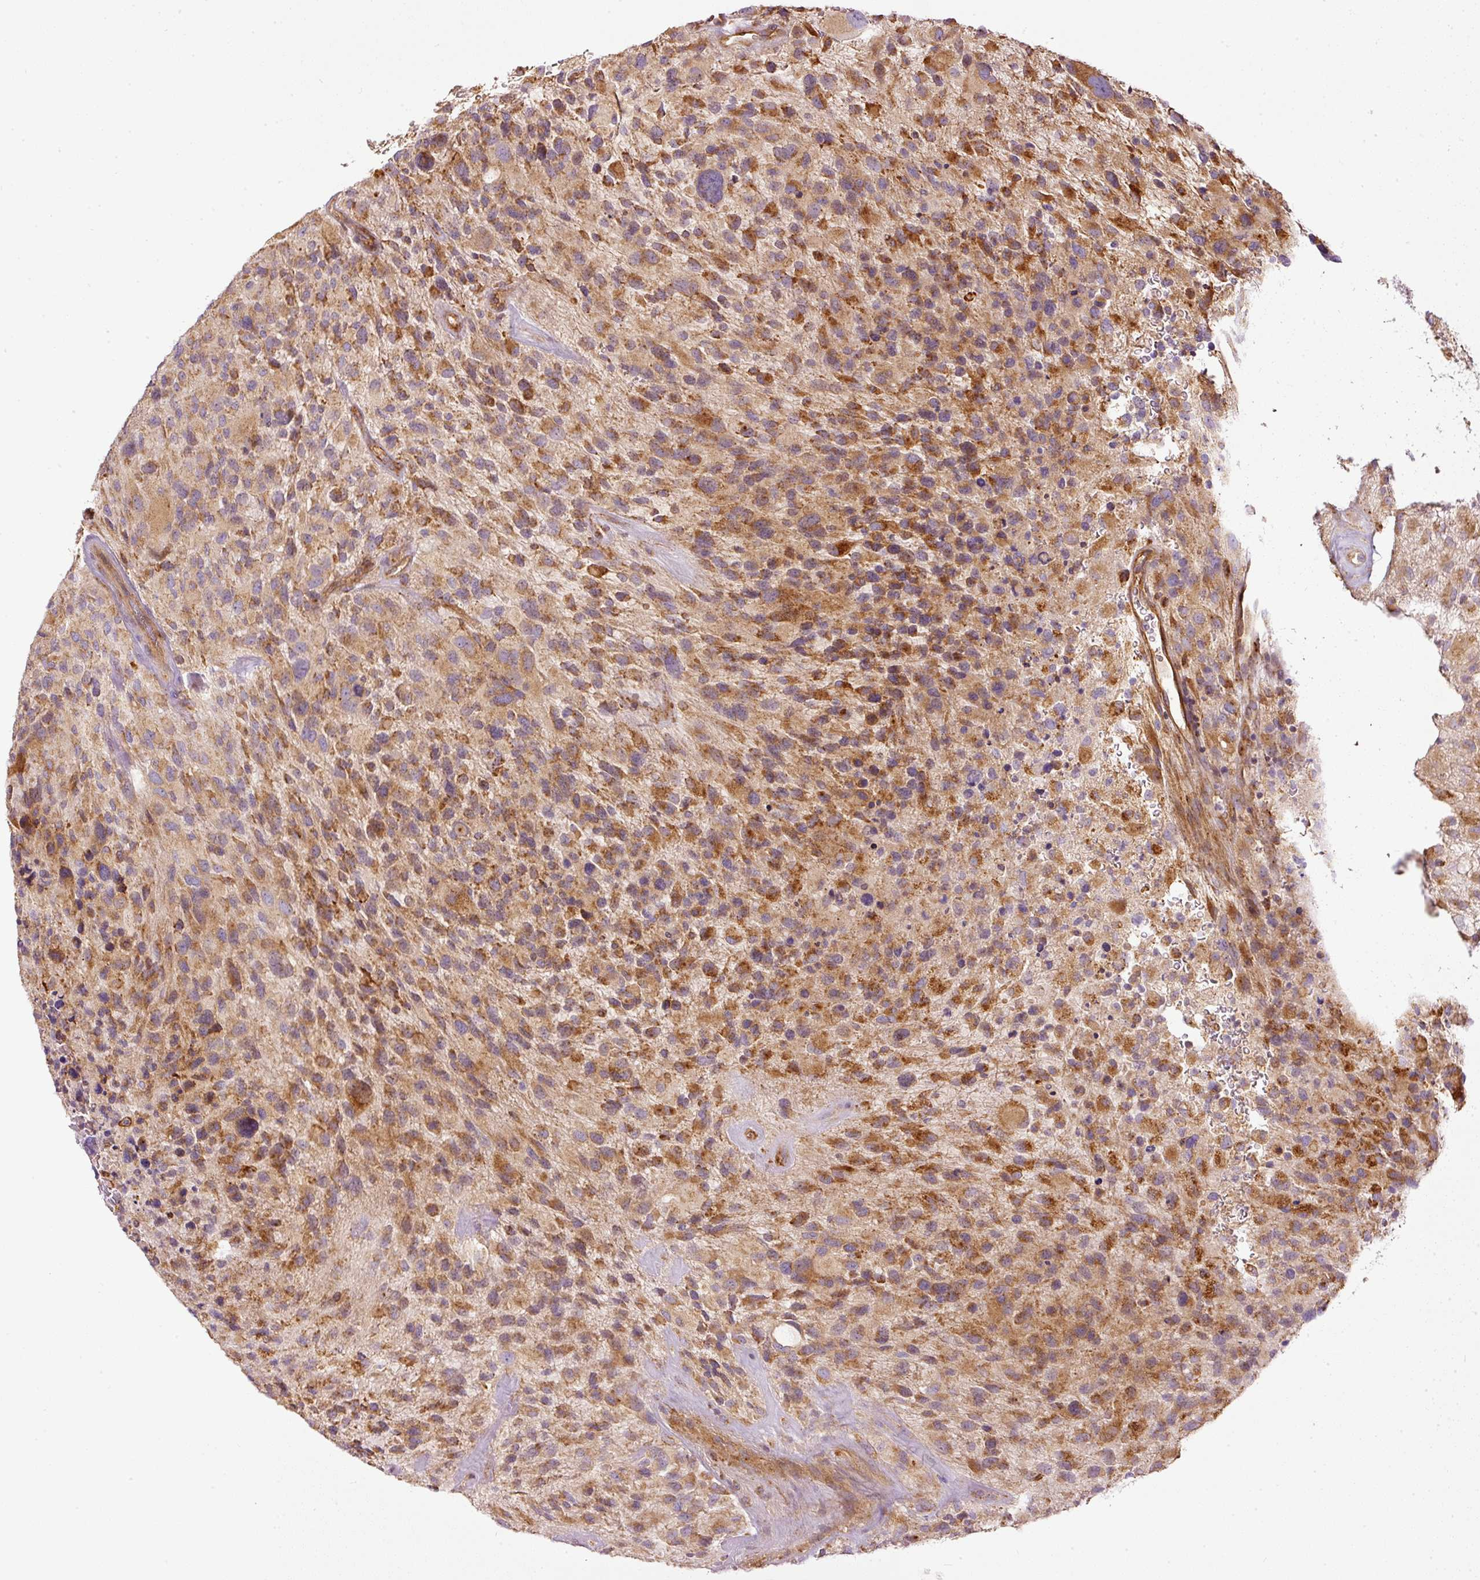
{"staining": {"intensity": "strong", "quantity": ">75%", "location": "cytoplasmic/membranous"}, "tissue": "glioma", "cell_type": "Tumor cells", "image_type": "cancer", "snomed": [{"axis": "morphology", "description": "Glioma, malignant, High grade"}, {"axis": "topography", "description": "Brain"}], "caption": "This is an image of IHC staining of glioma, which shows strong positivity in the cytoplasmic/membranous of tumor cells.", "gene": "PAQR9", "patient": {"sex": "female", "age": 67}}